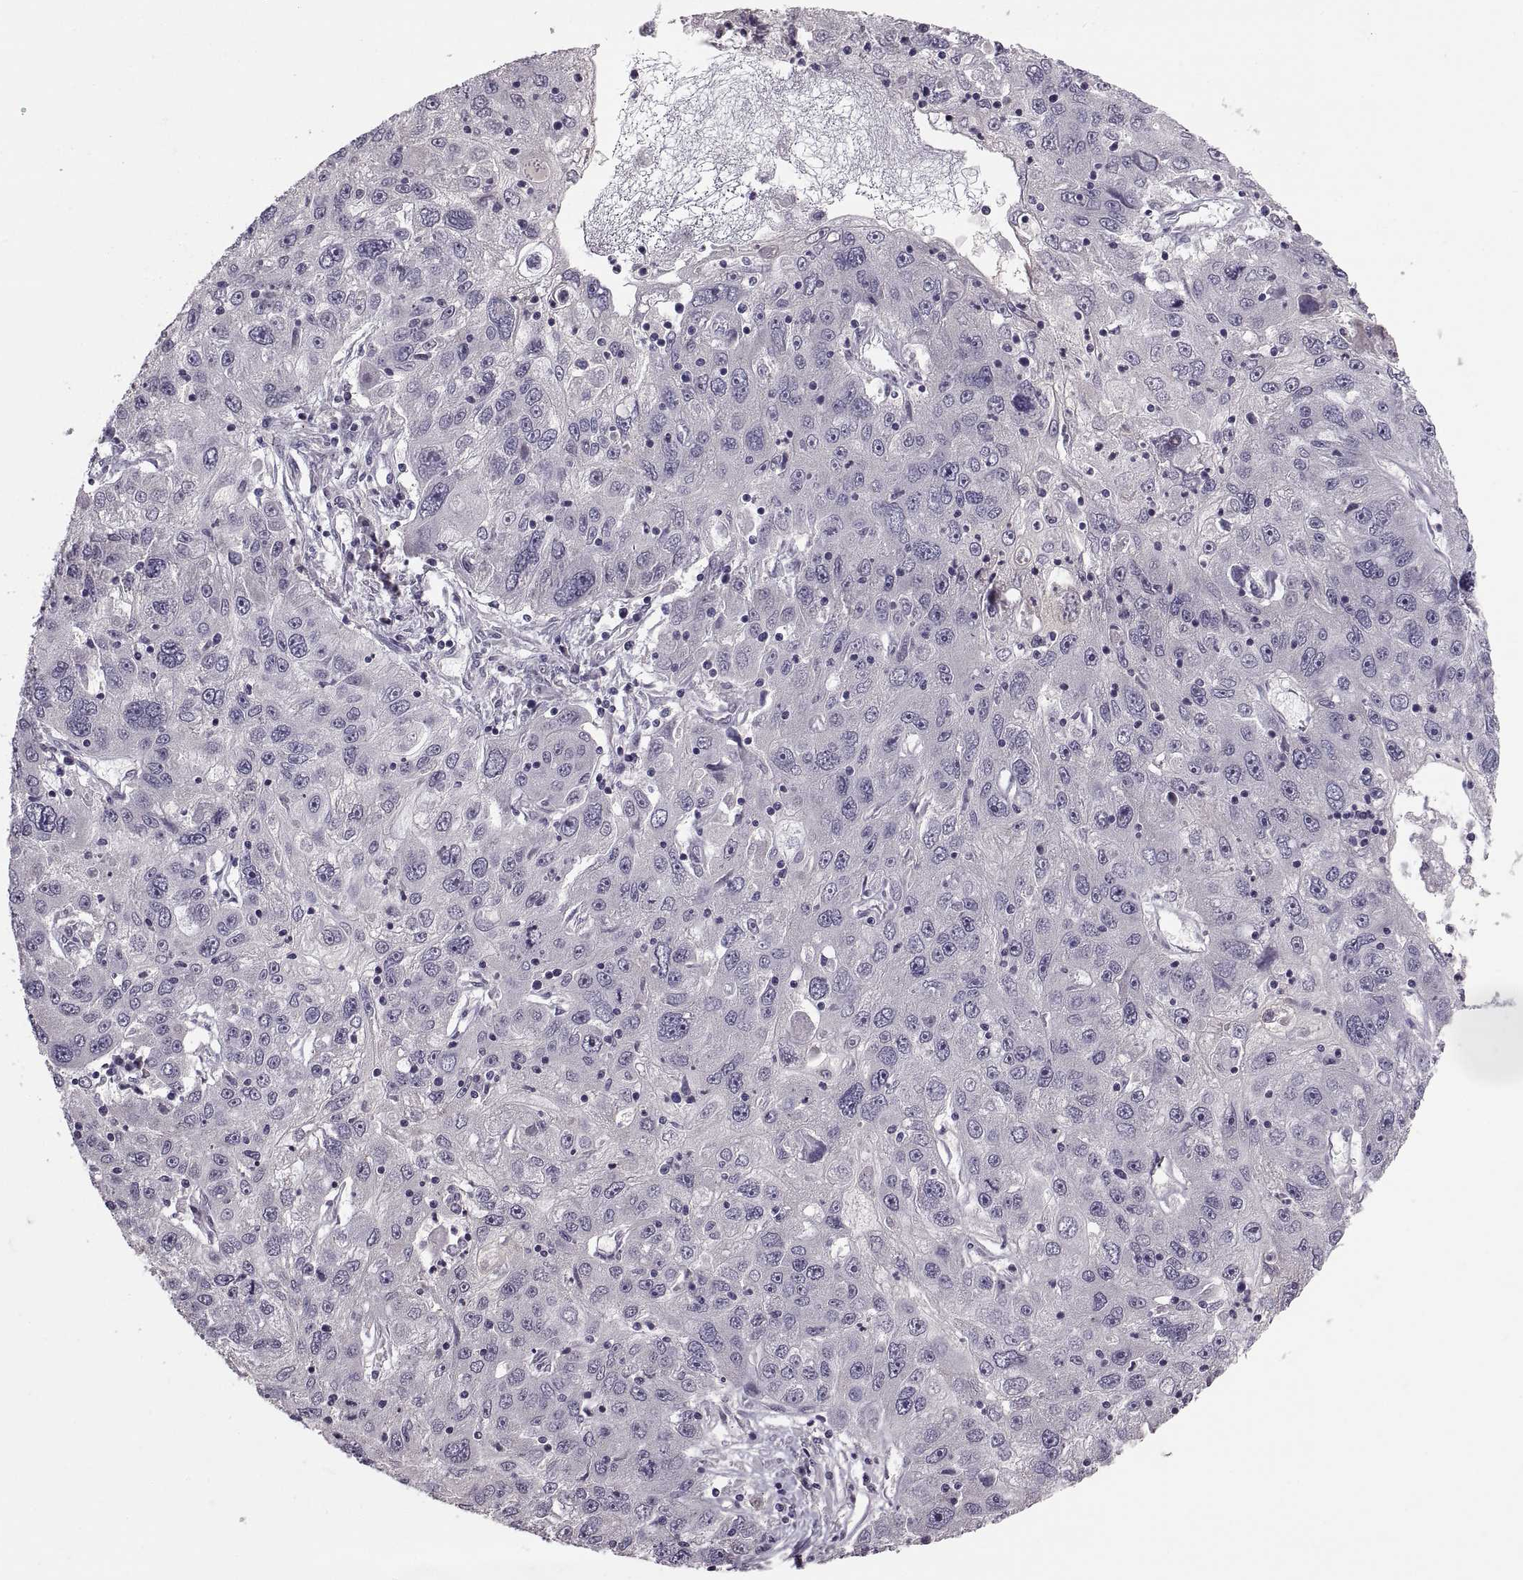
{"staining": {"intensity": "negative", "quantity": "none", "location": "none"}, "tissue": "stomach cancer", "cell_type": "Tumor cells", "image_type": "cancer", "snomed": [{"axis": "morphology", "description": "Adenocarcinoma, NOS"}, {"axis": "topography", "description": "Stomach"}], "caption": "This micrograph is of stomach cancer stained with IHC to label a protein in brown with the nuclei are counter-stained blue. There is no staining in tumor cells.", "gene": "PAX2", "patient": {"sex": "male", "age": 56}}